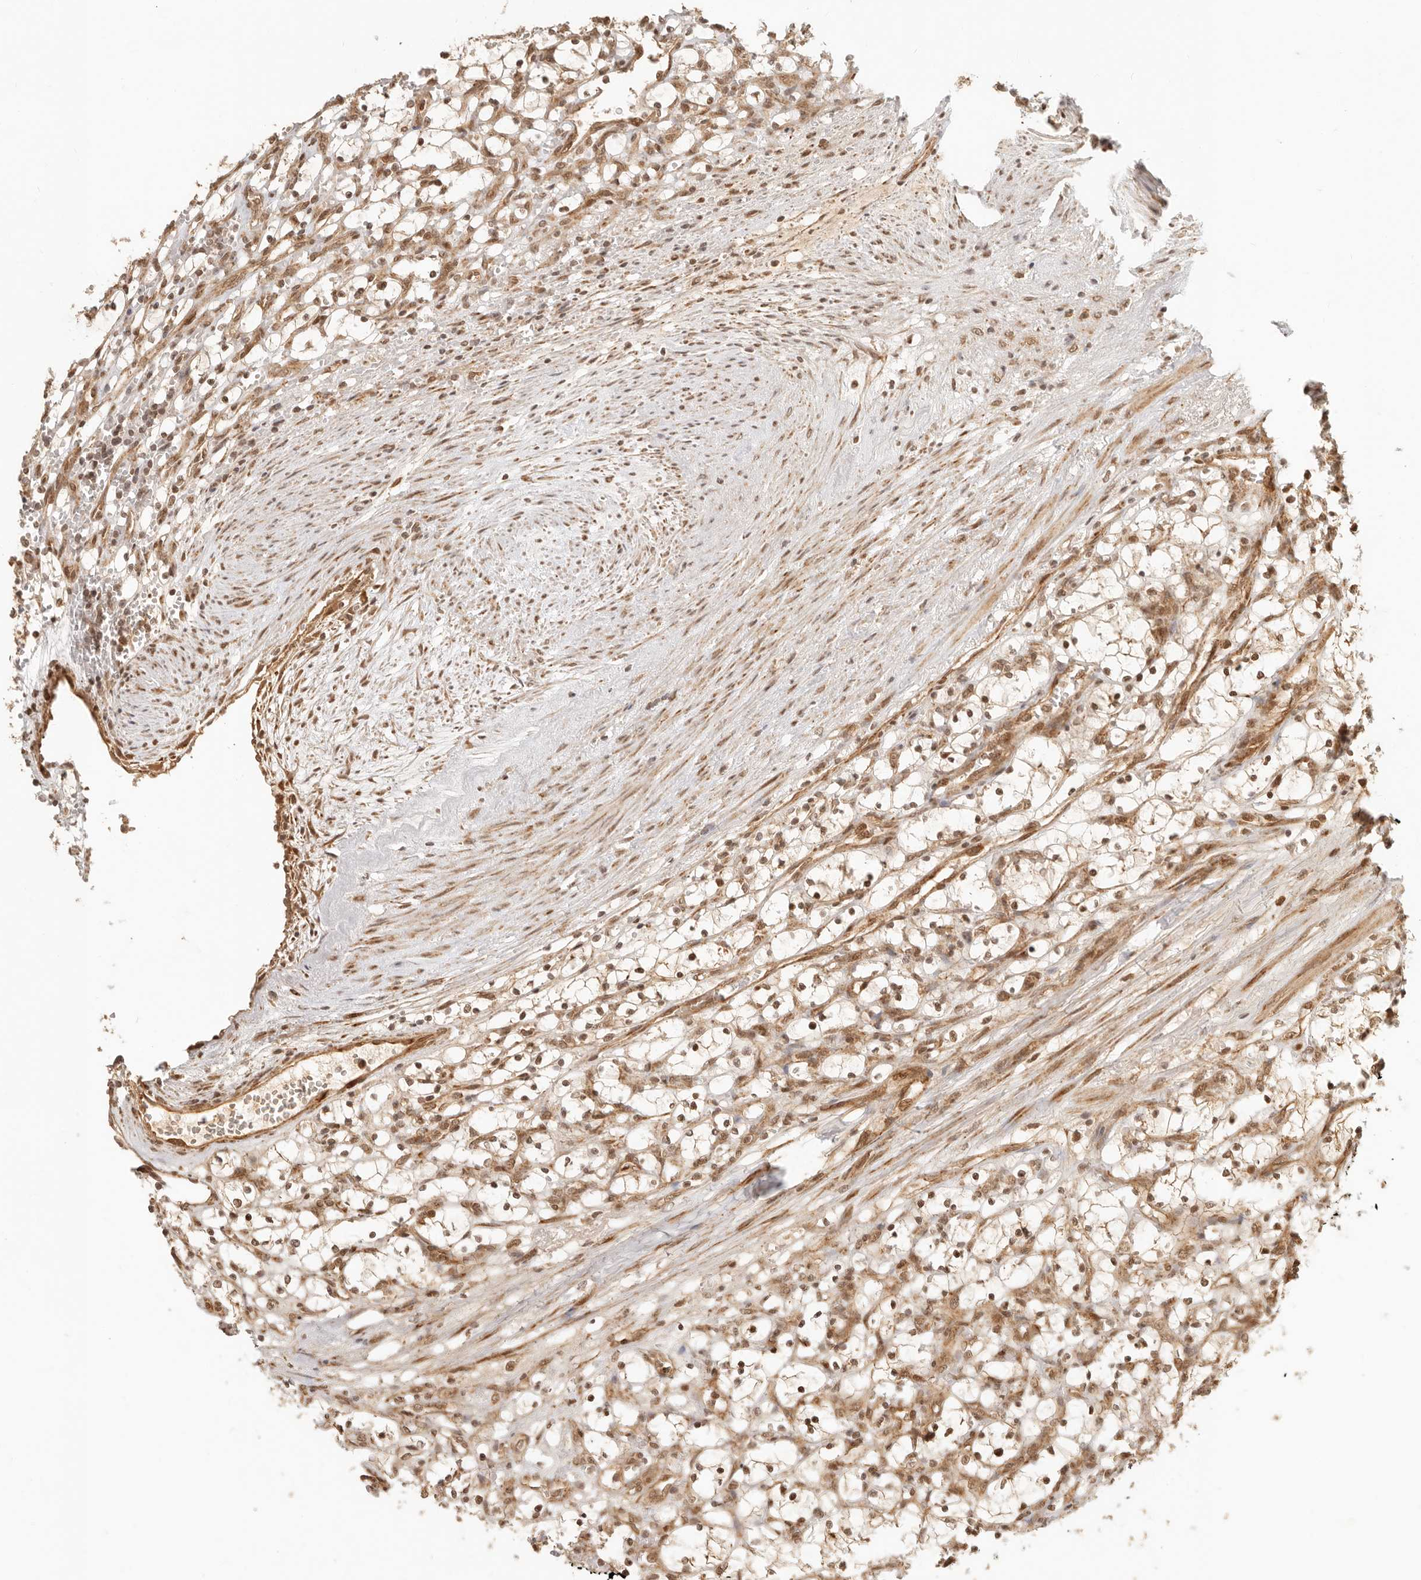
{"staining": {"intensity": "moderate", "quantity": ">75%", "location": "nuclear"}, "tissue": "renal cancer", "cell_type": "Tumor cells", "image_type": "cancer", "snomed": [{"axis": "morphology", "description": "Adenocarcinoma, NOS"}, {"axis": "topography", "description": "Kidney"}], "caption": "Protein expression analysis of human renal adenocarcinoma reveals moderate nuclear positivity in about >75% of tumor cells. (Brightfield microscopy of DAB IHC at high magnification).", "gene": "BAALC", "patient": {"sex": "female", "age": 69}}